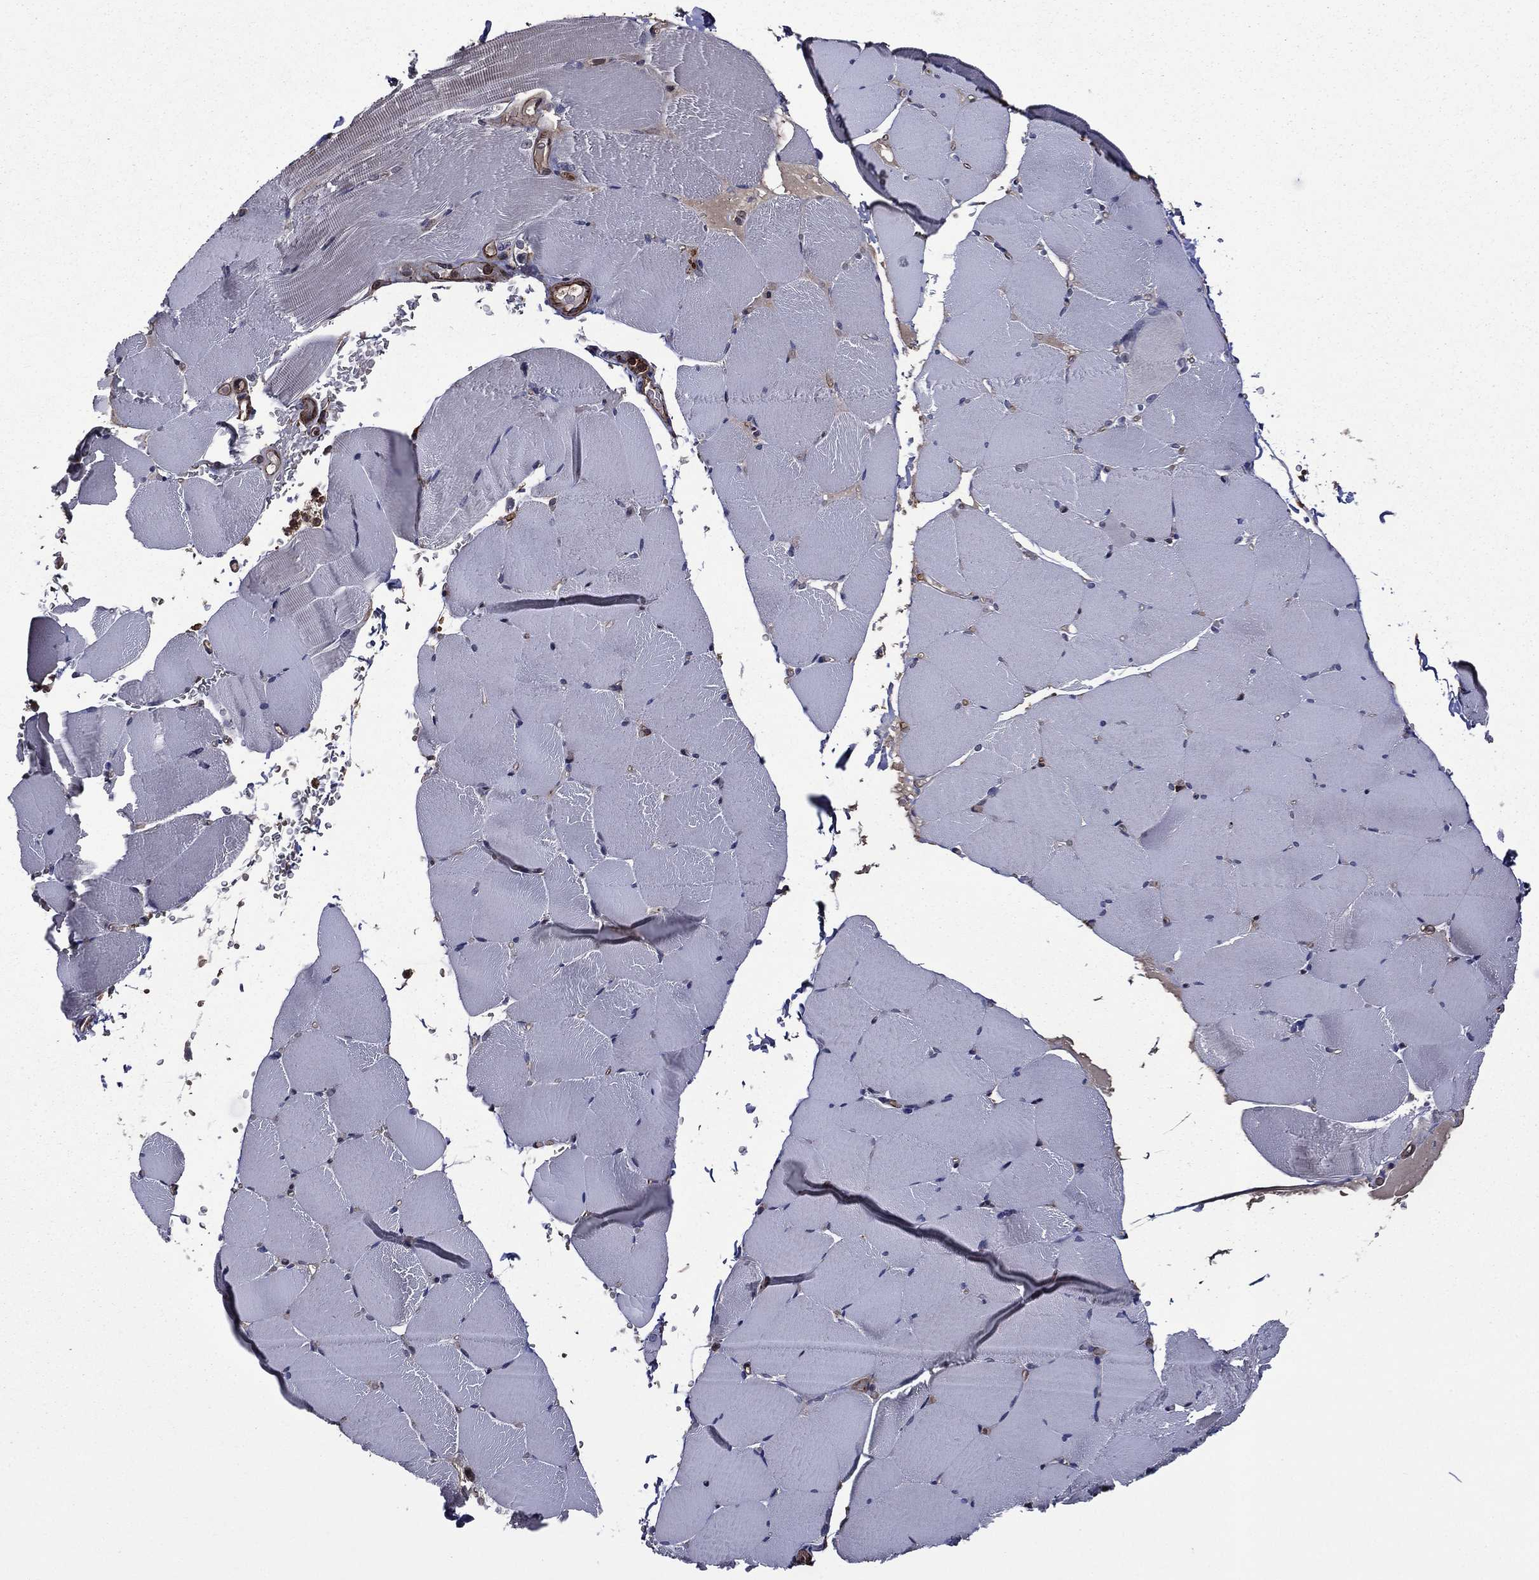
{"staining": {"intensity": "negative", "quantity": "none", "location": "none"}, "tissue": "skeletal muscle", "cell_type": "Myocytes", "image_type": "normal", "snomed": [{"axis": "morphology", "description": "Normal tissue, NOS"}, {"axis": "topography", "description": "Skeletal muscle"}], "caption": "Immunohistochemistry (IHC) photomicrograph of unremarkable human skeletal muscle stained for a protein (brown), which demonstrates no staining in myocytes. Nuclei are stained in blue.", "gene": "PLPP3", "patient": {"sex": "female", "age": 37}}